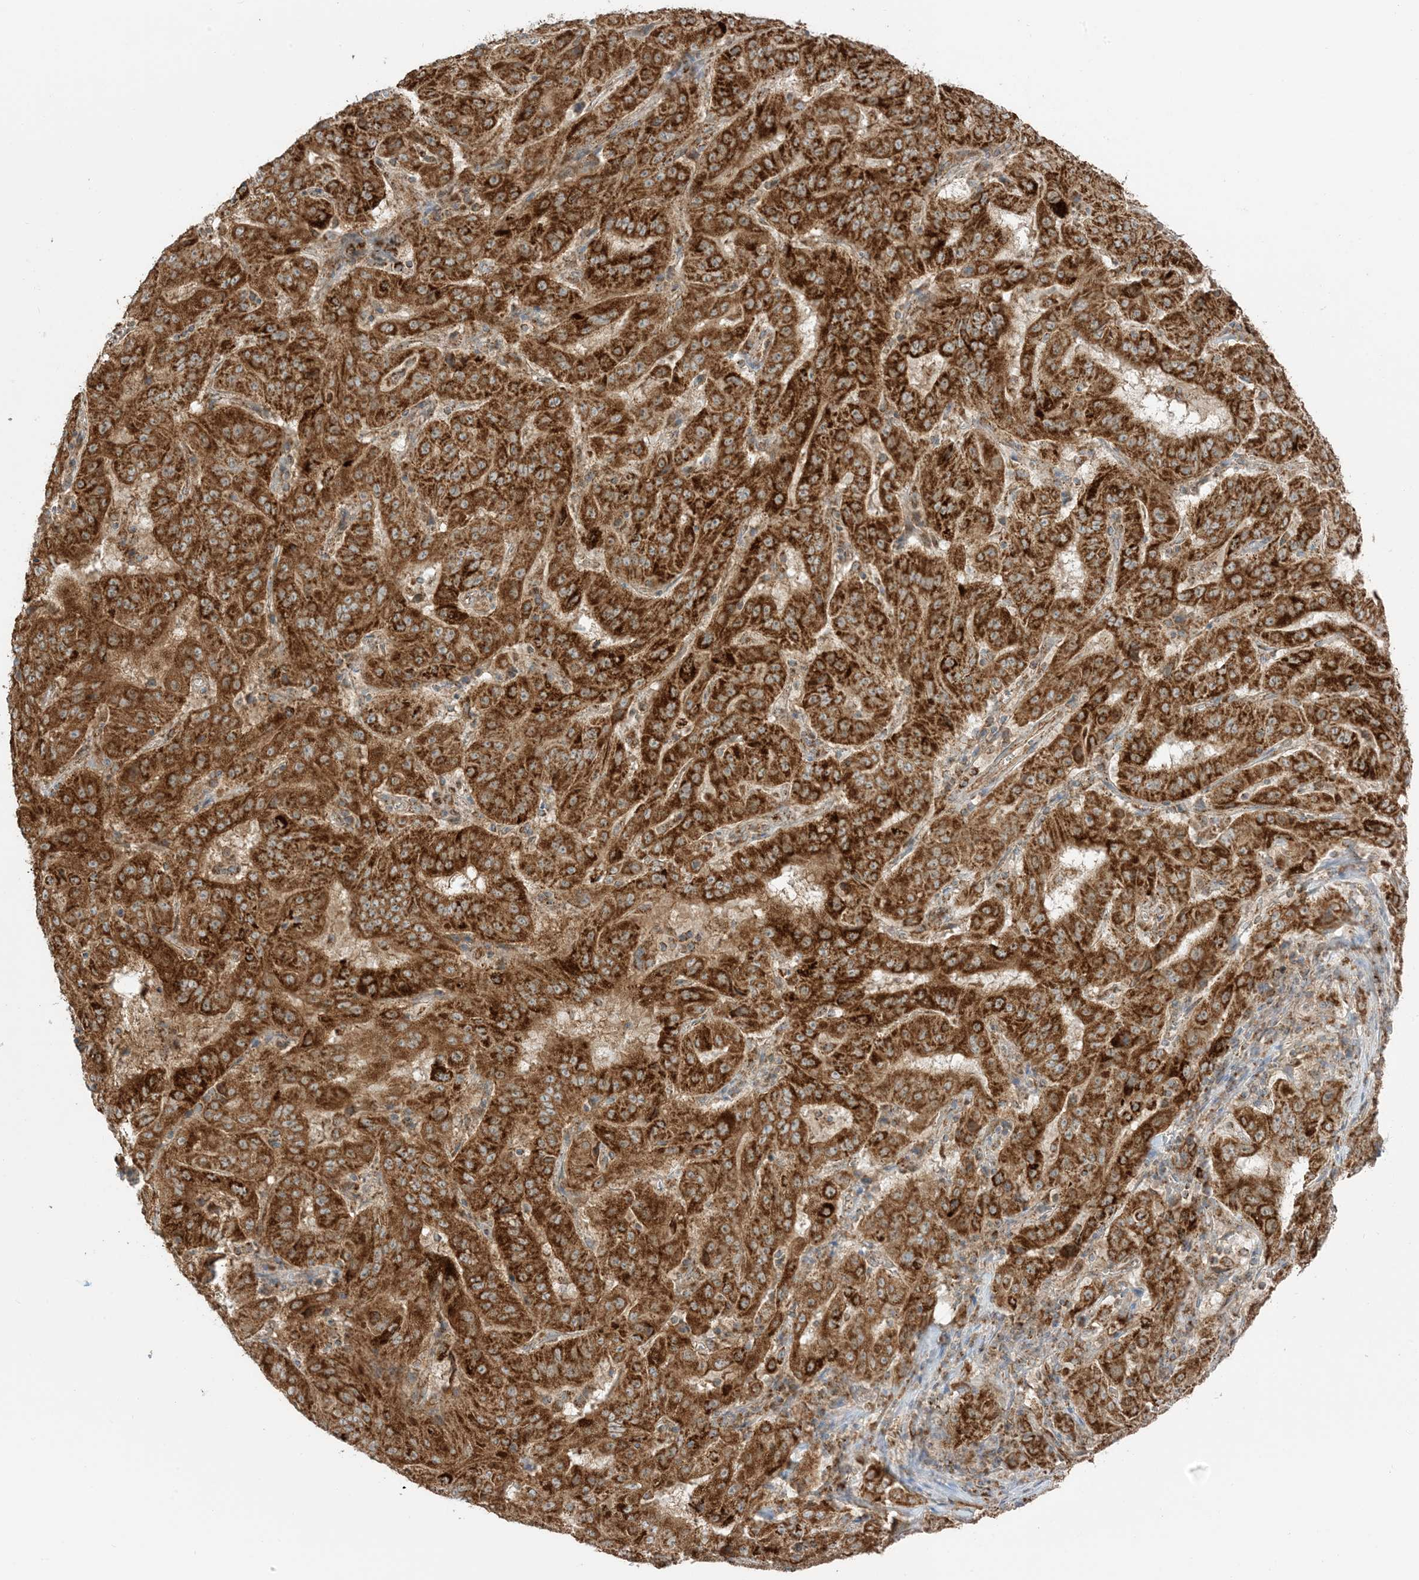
{"staining": {"intensity": "strong", "quantity": ">75%", "location": "cytoplasmic/membranous"}, "tissue": "pancreatic cancer", "cell_type": "Tumor cells", "image_type": "cancer", "snomed": [{"axis": "morphology", "description": "Adenocarcinoma, NOS"}, {"axis": "topography", "description": "Pancreas"}], "caption": "A histopathology image showing strong cytoplasmic/membranous positivity in approximately >75% of tumor cells in pancreatic adenocarcinoma, as visualized by brown immunohistochemical staining.", "gene": "N4BP3", "patient": {"sex": "male", "age": 63}}